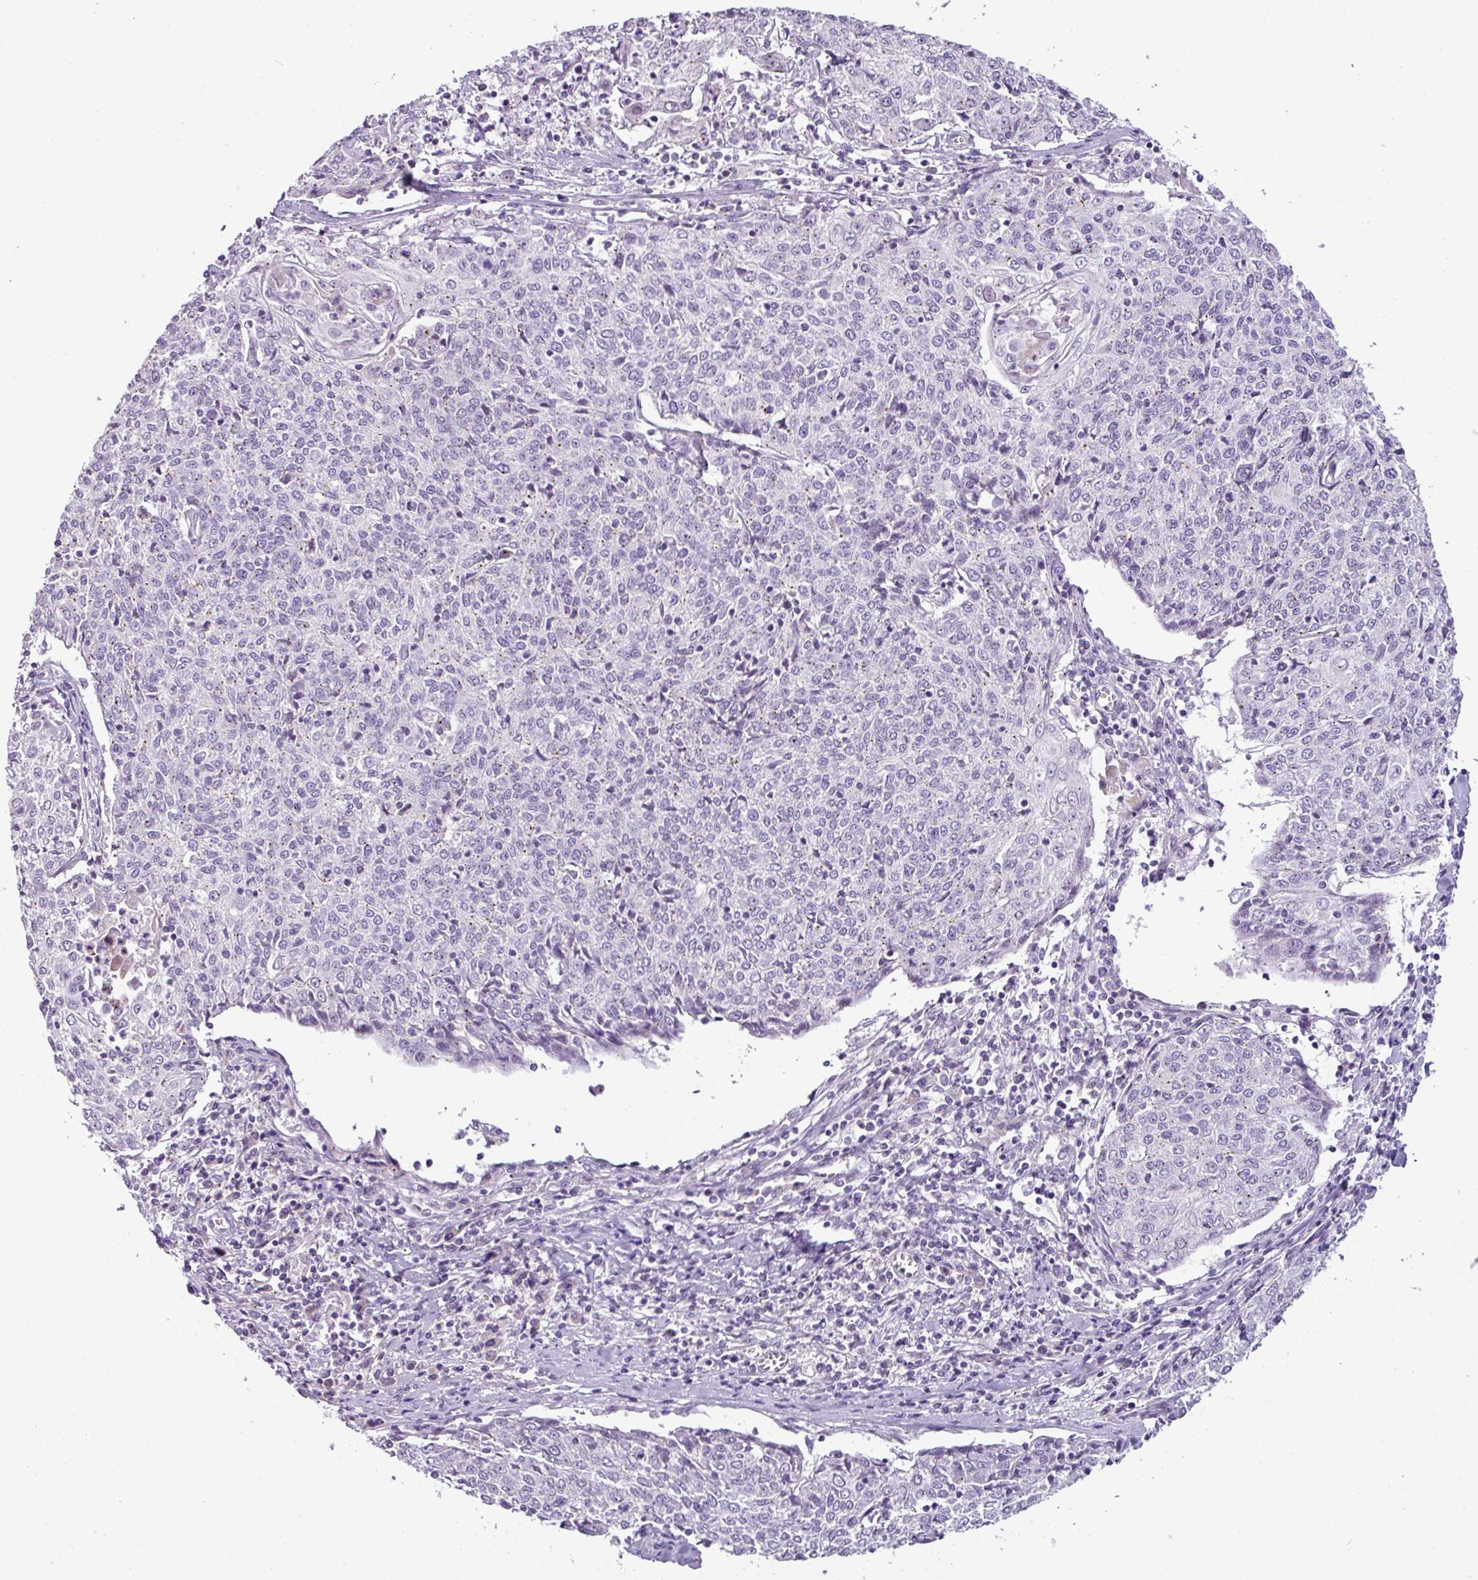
{"staining": {"intensity": "moderate", "quantity": "<25%", "location": "cytoplasmic/membranous"}, "tissue": "cervical cancer", "cell_type": "Tumor cells", "image_type": "cancer", "snomed": [{"axis": "morphology", "description": "Squamous cell carcinoma, NOS"}, {"axis": "topography", "description": "Cervix"}], "caption": "IHC micrograph of neoplastic tissue: human cervical cancer stained using immunohistochemistry reveals low levels of moderate protein expression localized specifically in the cytoplasmic/membranous of tumor cells, appearing as a cytoplasmic/membranous brown color.", "gene": "DNAJB13", "patient": {"sex": "female", "age": 48}}